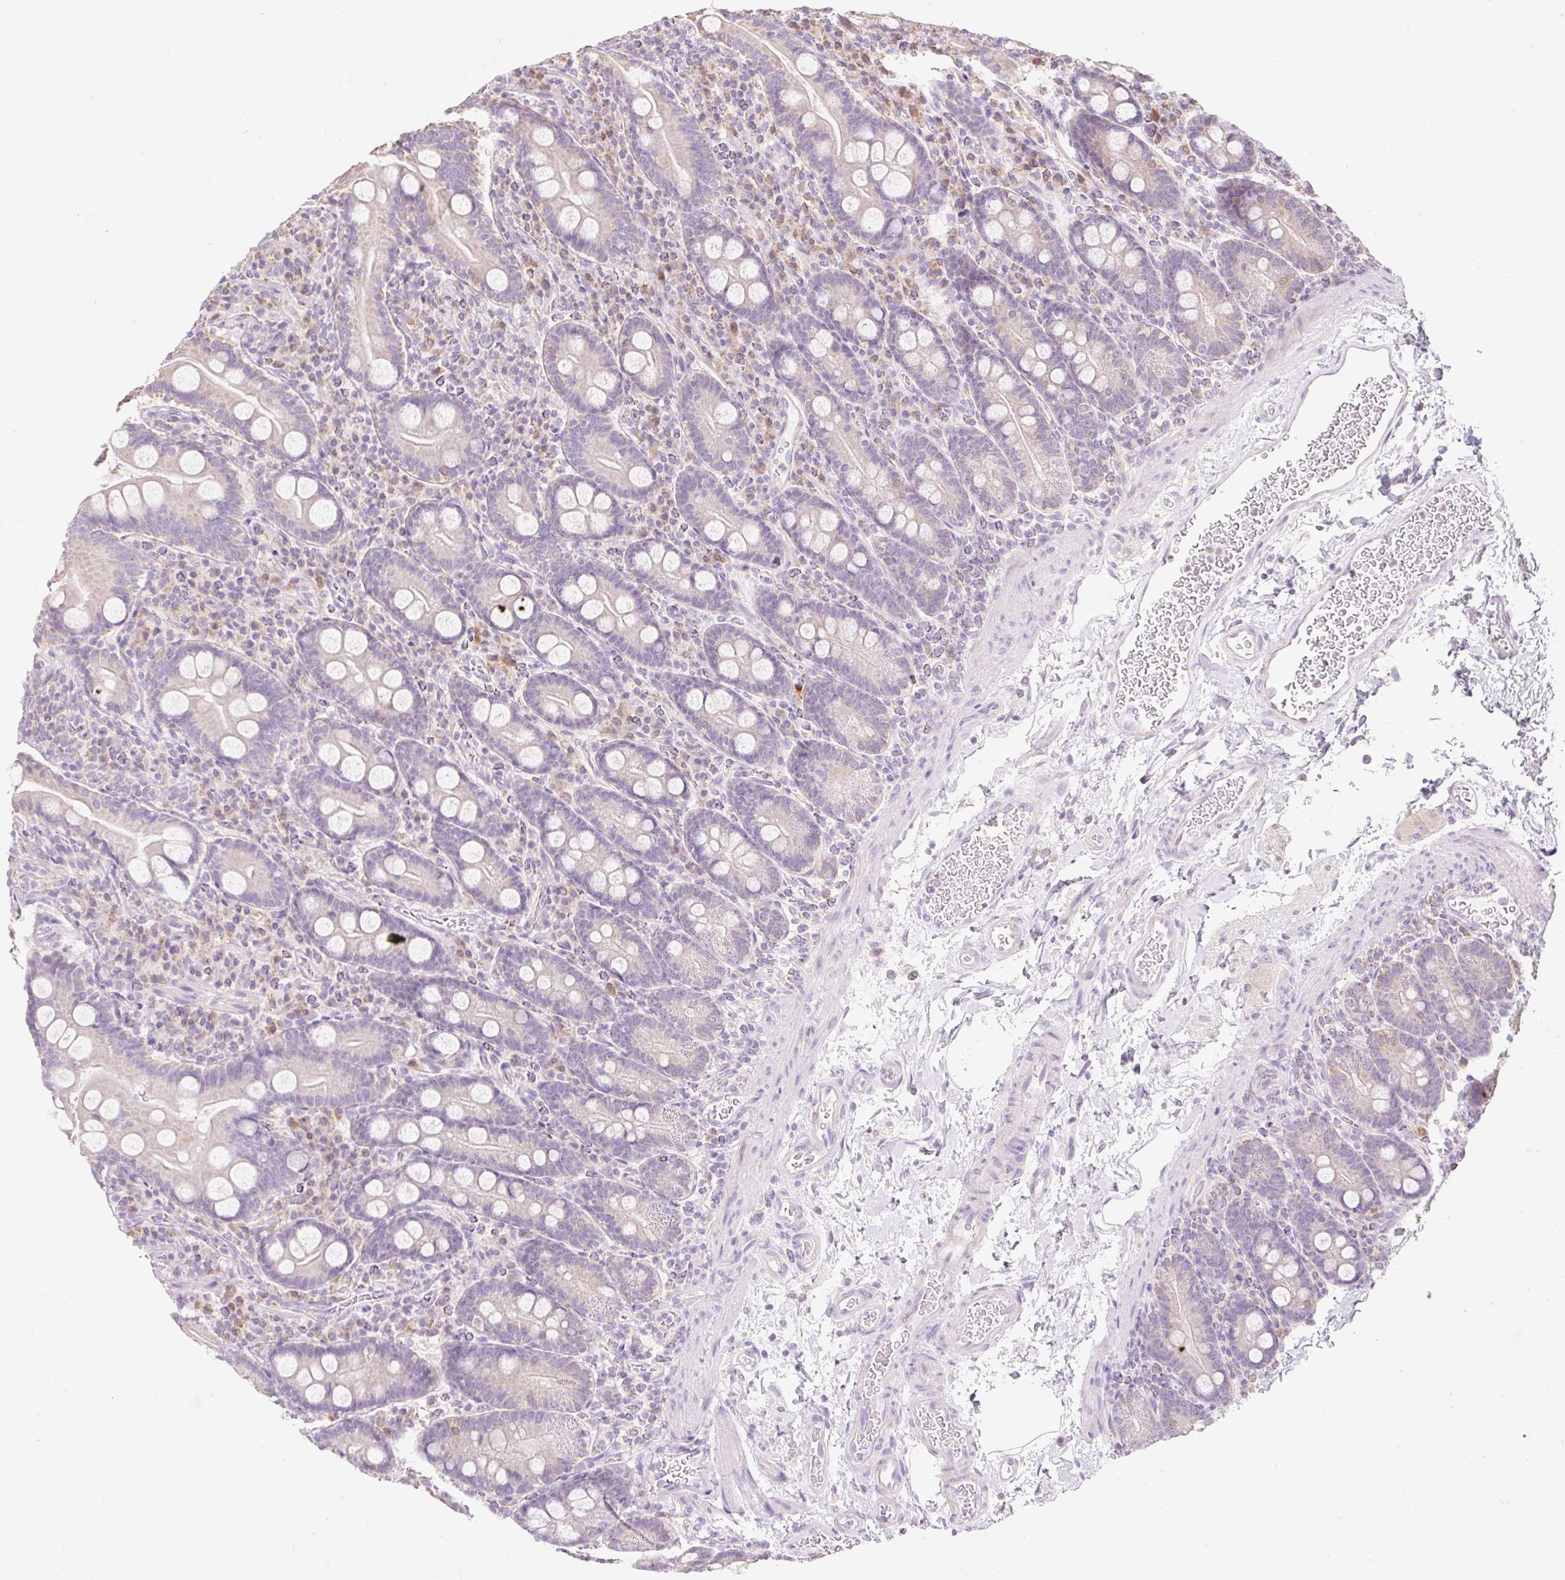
{"staining": {"intensity": "weak", "quantity": "<25%", "location": "cytoplasmic/membranous"}, "tissue": "duodenum", "cell_type": "Glandular cells", "image_type": "normal", "snomed": [{"axis": "morphology", "description": "Normal tissue, NOS"}, {"axis": "topography", "description": "Duodenum"}], "caption": "Protein analysis of normal duodenum exhibits no significant positivity in glandular cells.", "gene": "DHX35", "patient": {"sex": "male", "age": 35}}